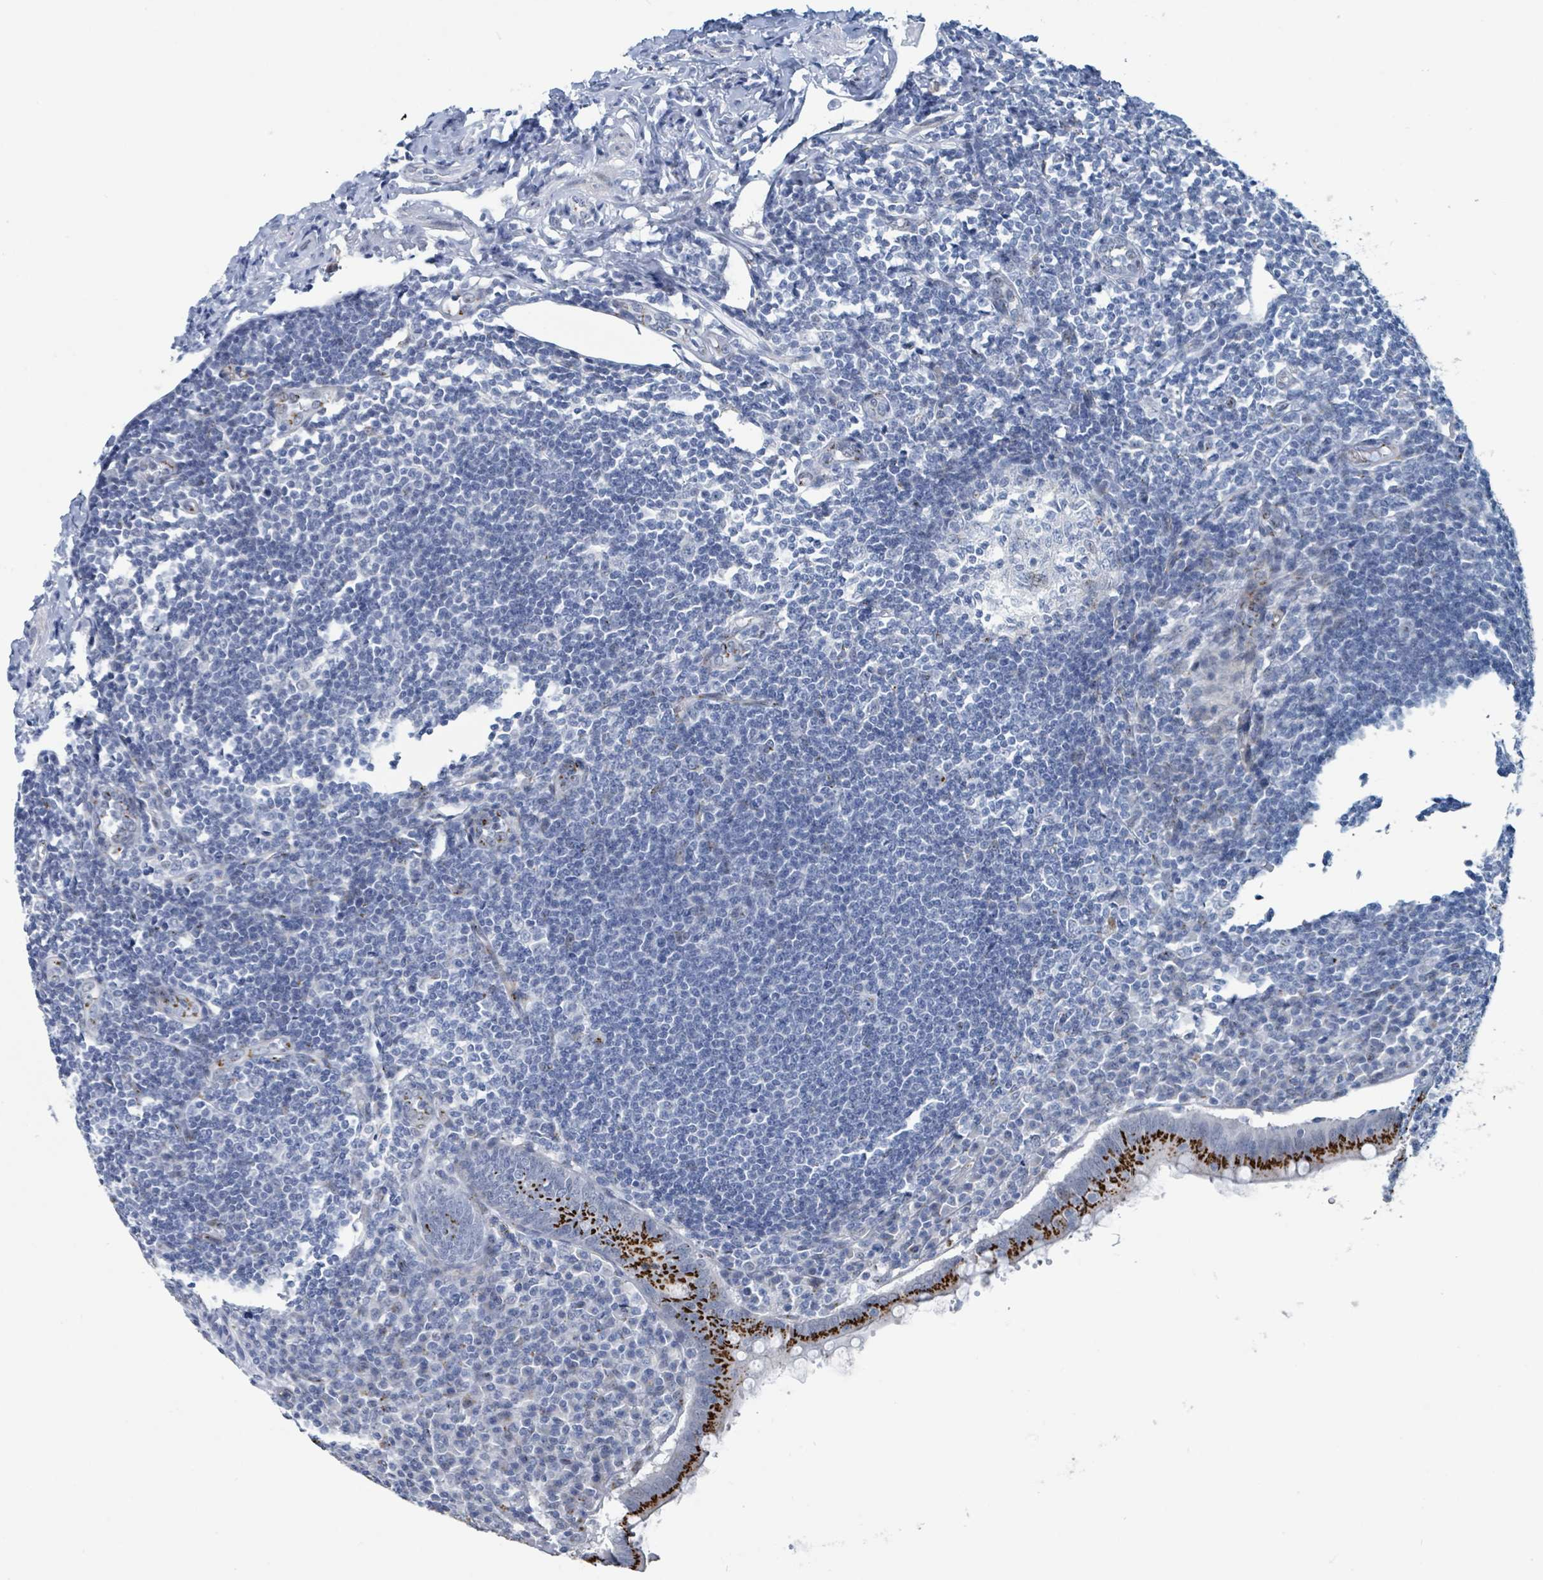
{"staining": {"intensity": "strong", "quantity": "25%-75%", "location": "cytoplasmic/membranous"}, "tissue": "appendix", "cell_type": "Glandular cells", "image_type": "normal", "snomed": [{"axis": "morphology", "description": "Normal tissue, NOS"}, {"axis": "topography", "description": "Appendix"}], "caption": "Protein analysis of unremarkable appendix displays strong cytoplasmic/membranous staining in approximately 25%-75% of glandular cells.", "gene": "DCAF5", "patient": {"sex": "female", "age": 33}}